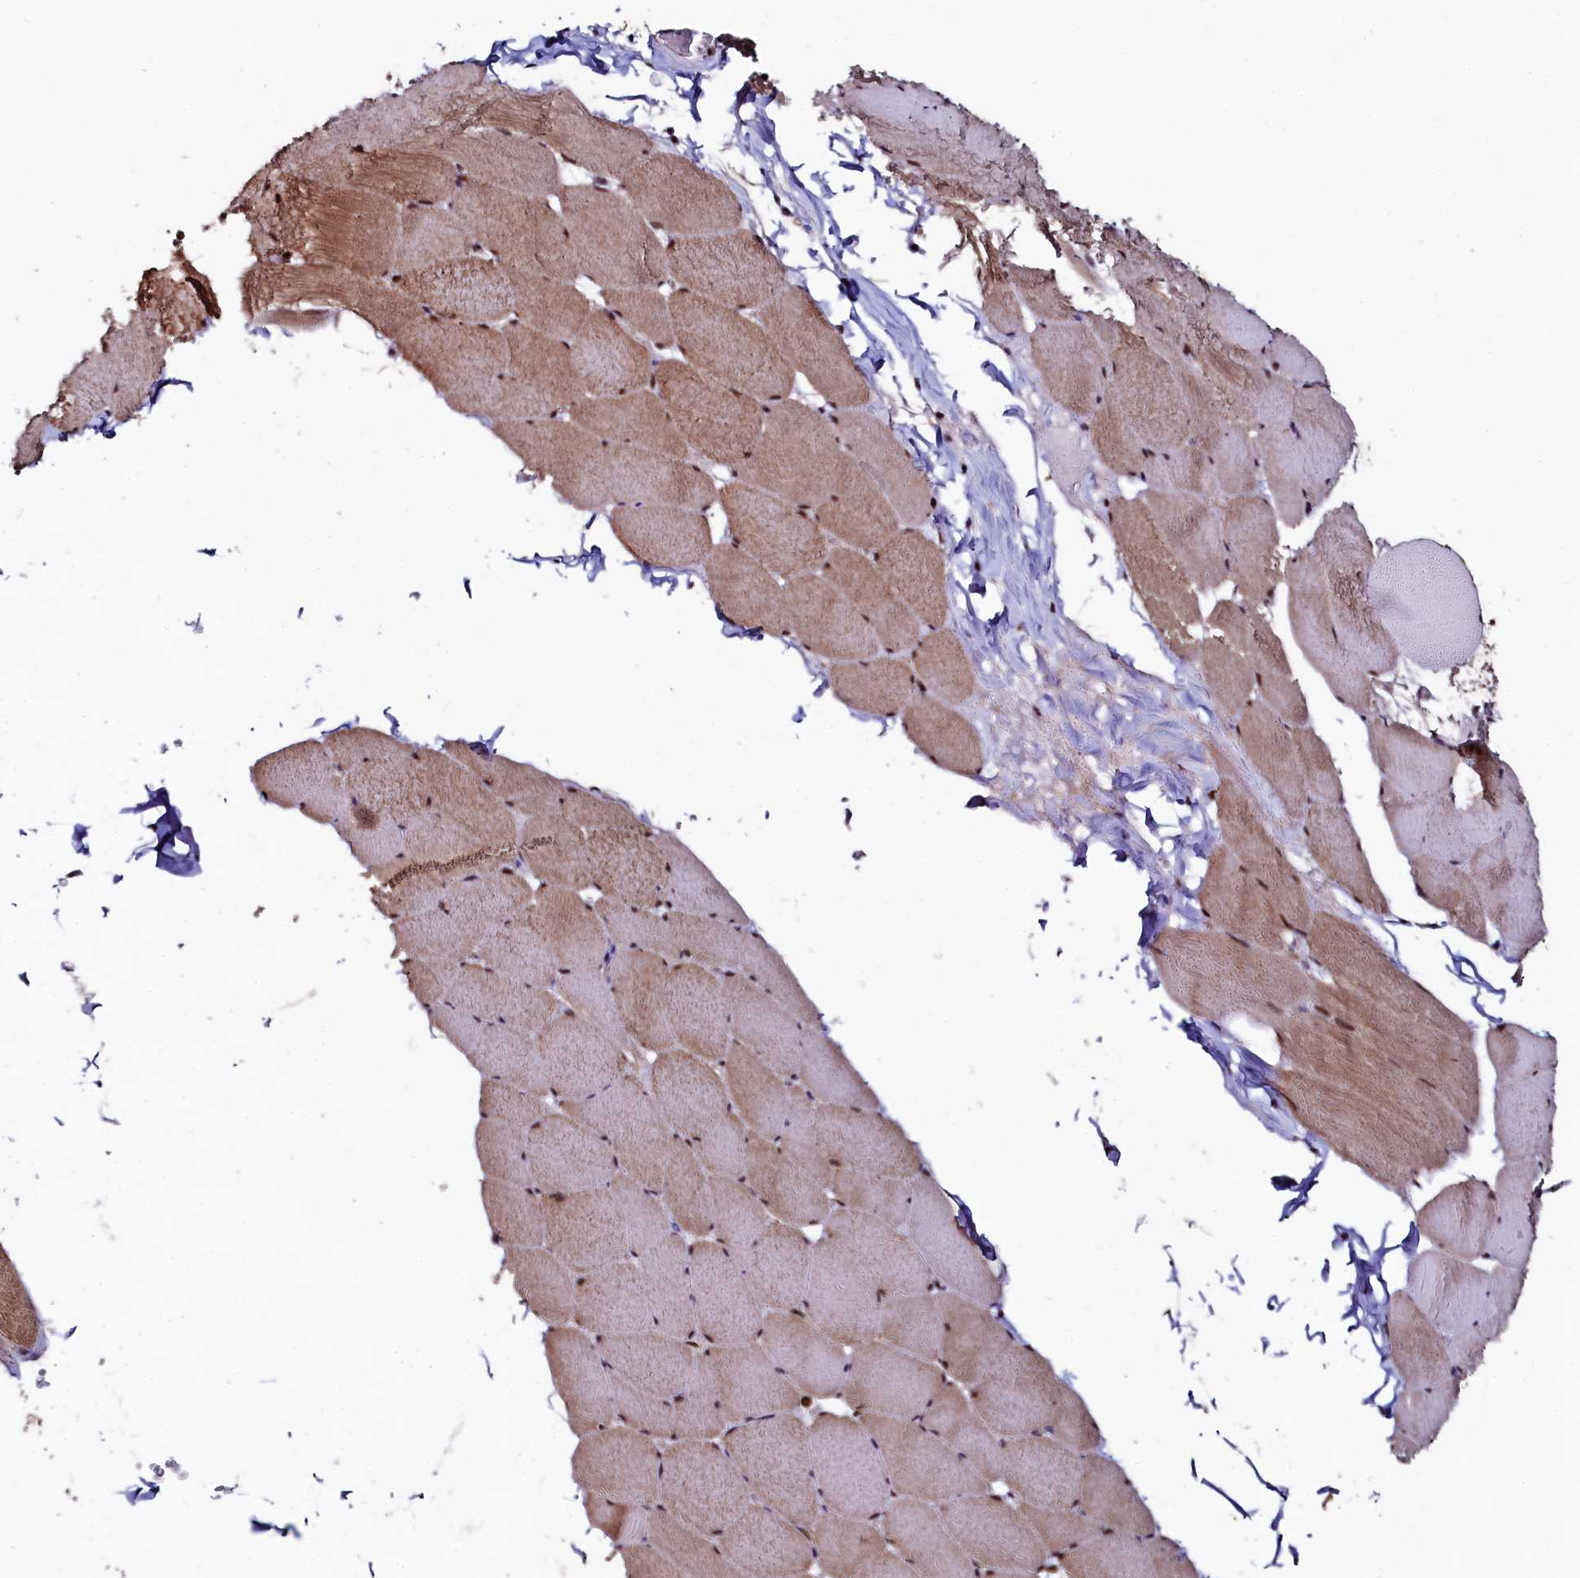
{"staining": {"intensity": "moderate", "quantity": ">75%", "location": "cytoplasmic/membranous,nuclear"}, "tissue": "skeletal muscle", "cell_type": "Myocytes", "image_type": "normal", "snomed": [{"axis": "morphology", "description": "Normal tissue, NOS"}, {"axis": "topography", "description": "Skeletal muscle"}], "caption": "Immunohistochemistry (DAB (3,3'-diaminobenzidine)) staining of benign skeletal muscle reveals moderate cytoplasmic/membranous,nuclear protein positivity in approximately >75% of myocytes.", "gene": "LEO1", "patient": {"sex": "male", "age": 62}}